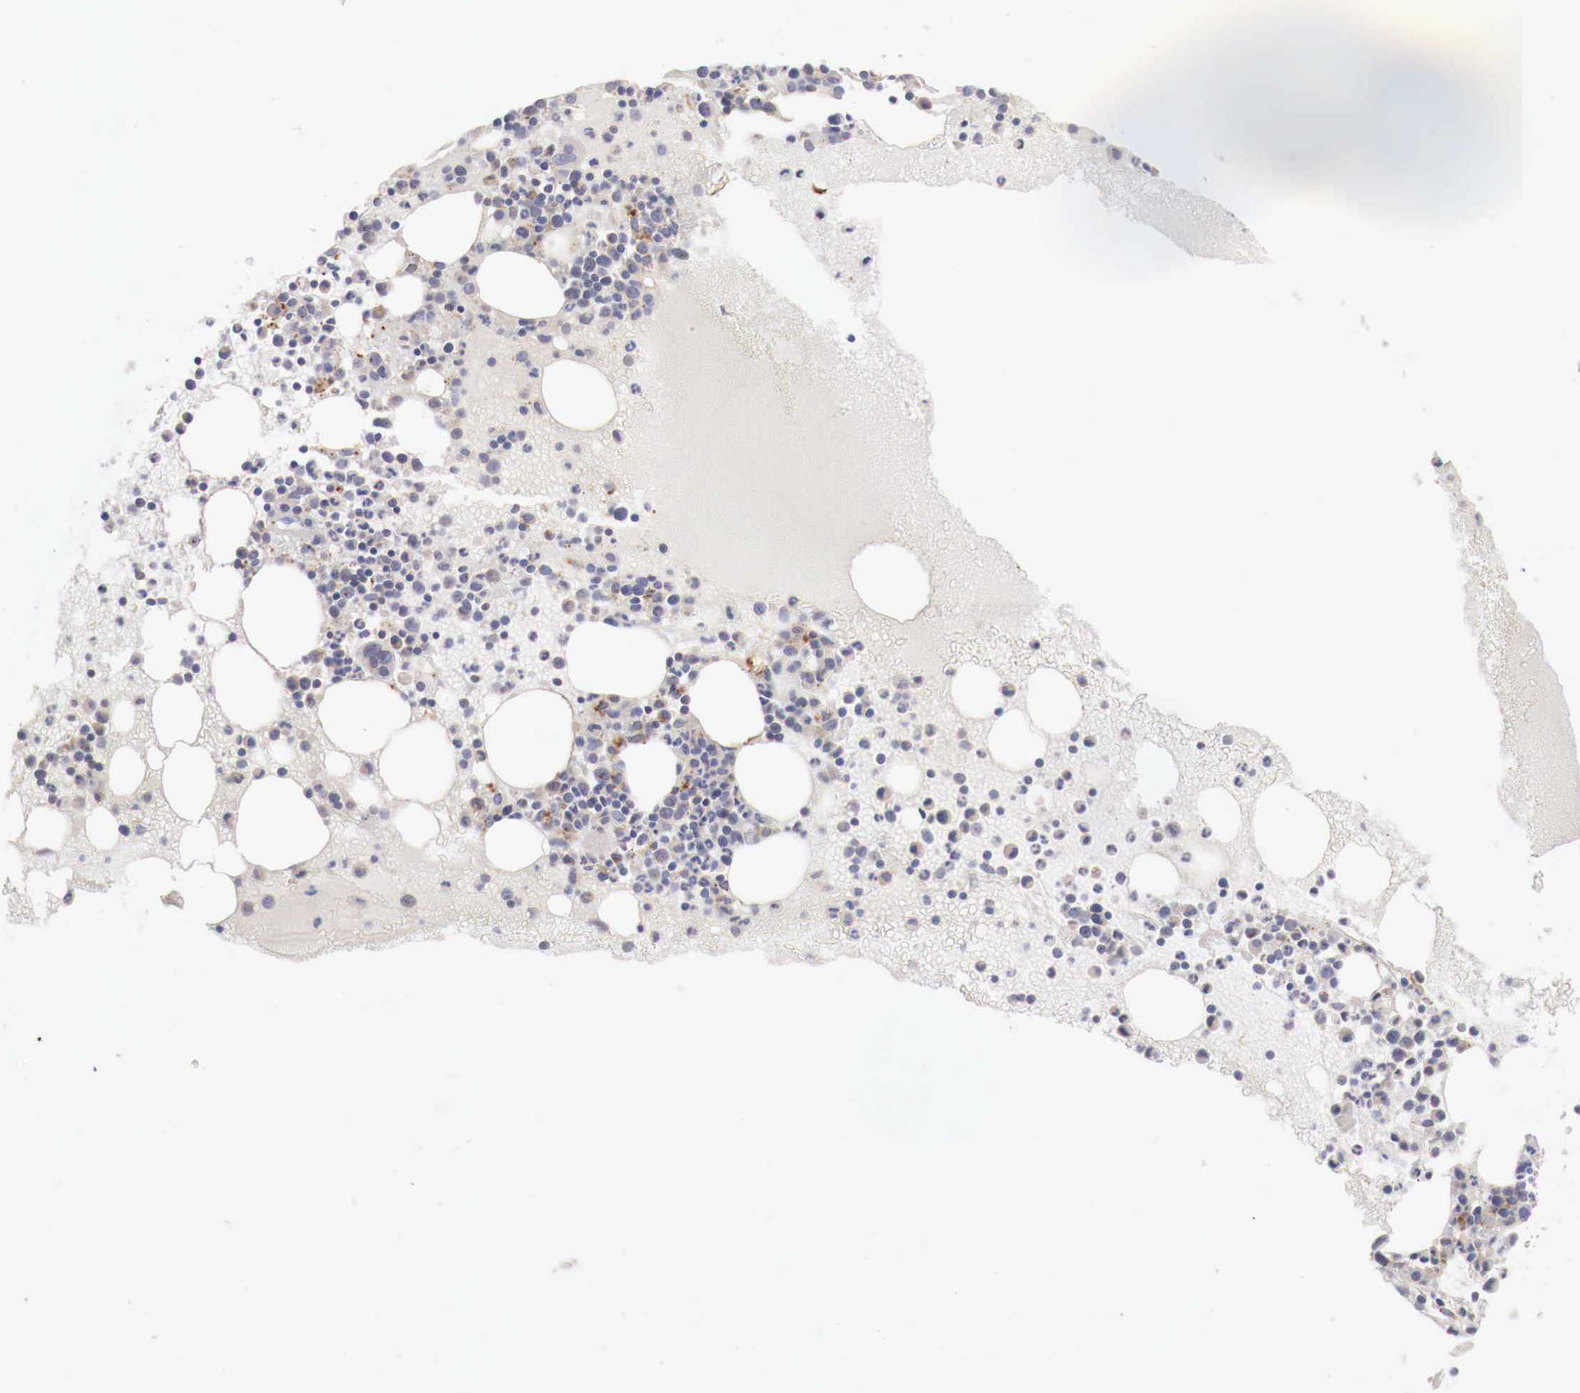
{"staining": {"intensity": "moderate", "quantity": "<25%", "location": "cytoplasmic/membranous"}, "tissue": "bone marrow", "cell_type": "Hematopoietic cells", "image_type": "normal", "snomed": [{"axis": "morphology", "description": "Normal tissue, NOS"}, {"axis": "topography", "description": "Bone marrow"}], "caption": "The histopathology image reveals a brown stain indicating the presence of a protein in the cytoplasmic/membranous of hematopoietic cells in bone marrow.", "gene": "GLA", "patient": {"sex": "female", "age": 74}}